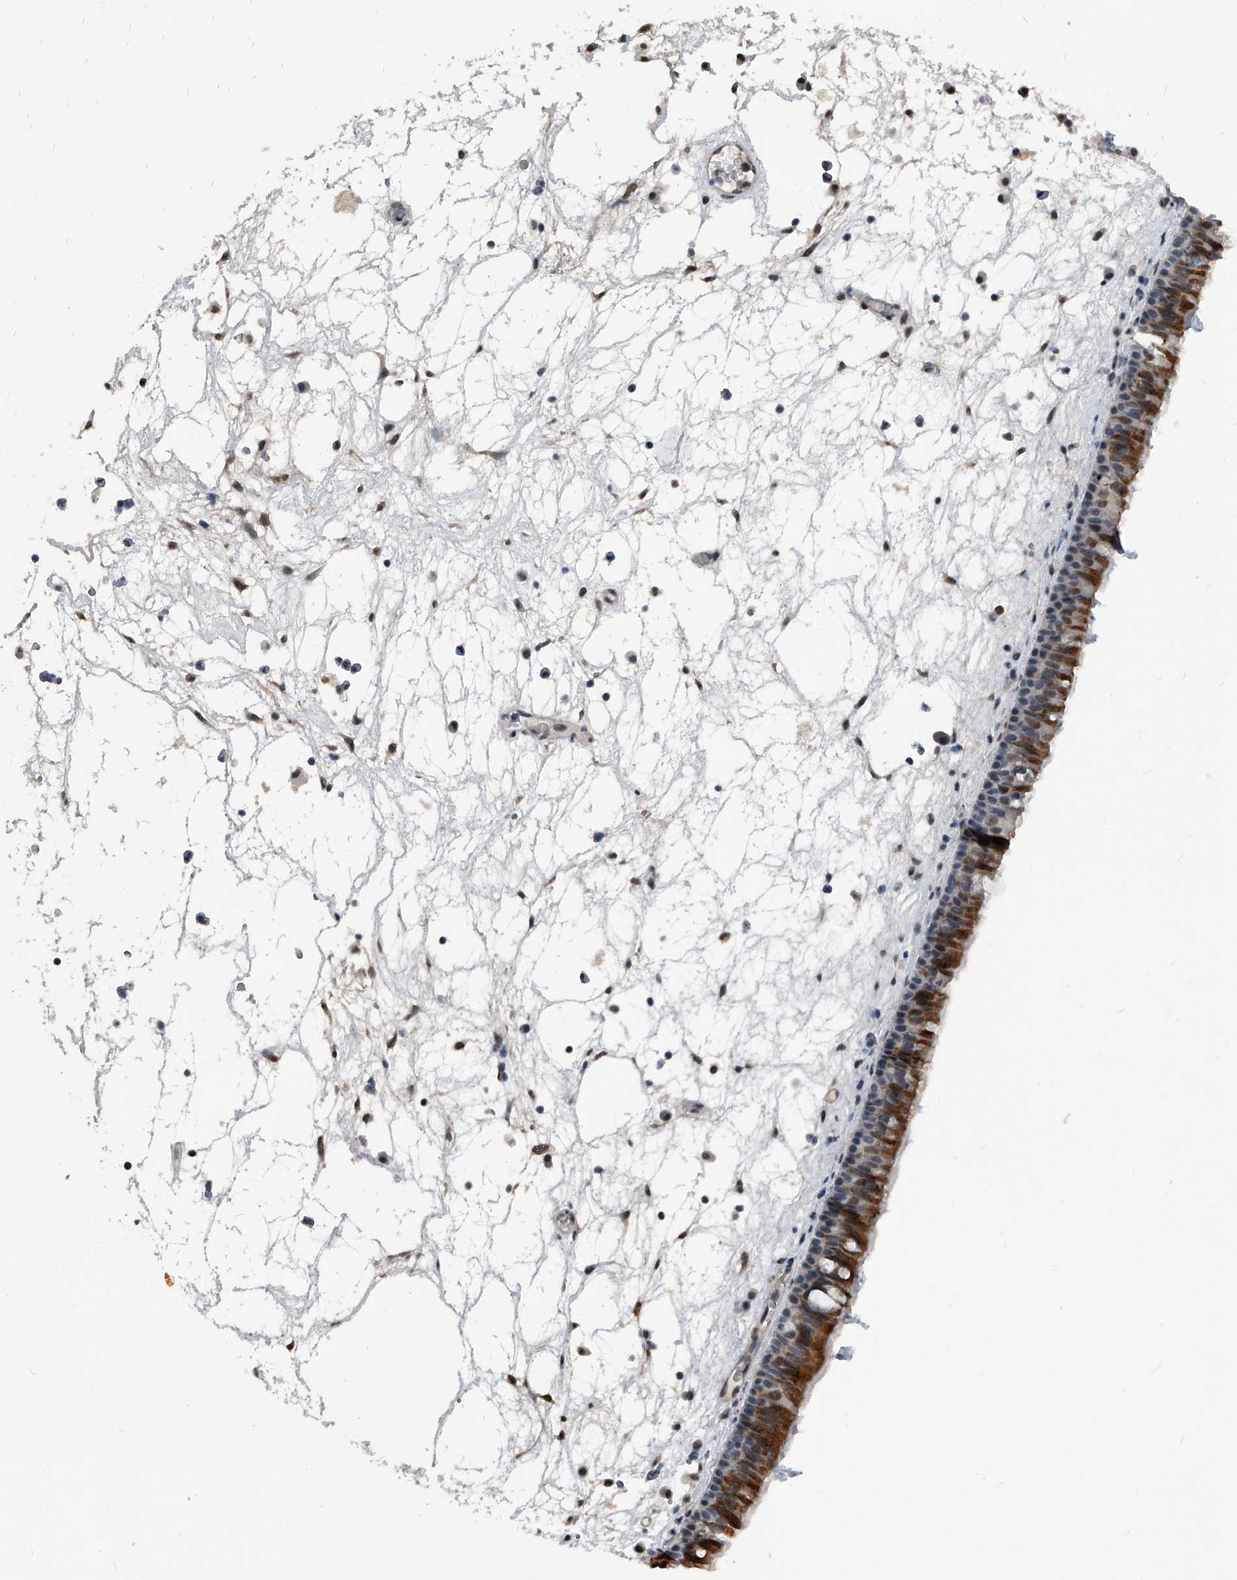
{"staining": {"intensity": "moderate", "quantity": ">75%", "location": "cytoplasmic/membranous"}, "tissue": "nasopharynx", "cell_type": "Respiratory epithelial cells", "image_type": "normal", "snomed": [{"axis": "morphology", "description": "Normal tissue, NOS"}, {"axis": "morphology", "description": "Inflammation, NOS"}, {"axis": "morphology", "description": "Malignant melanoma, Metastatic site"}, {"axis": "topography", "description": "Nasopharynx"}], "caption": "Protein expression analysis of unremarkable nasopharynx displays moderate cytoplasmic/membranous positivity in approximately >75% of respiratory epithelial cells. Using DAB (3,3'-diaminobenzidine) (brown) and hematoxylin (blue) stains, captured at high magnification using brightfield microscopy.", "gene": "MEN1", "patient": {"sex": "male", "age": 70}}